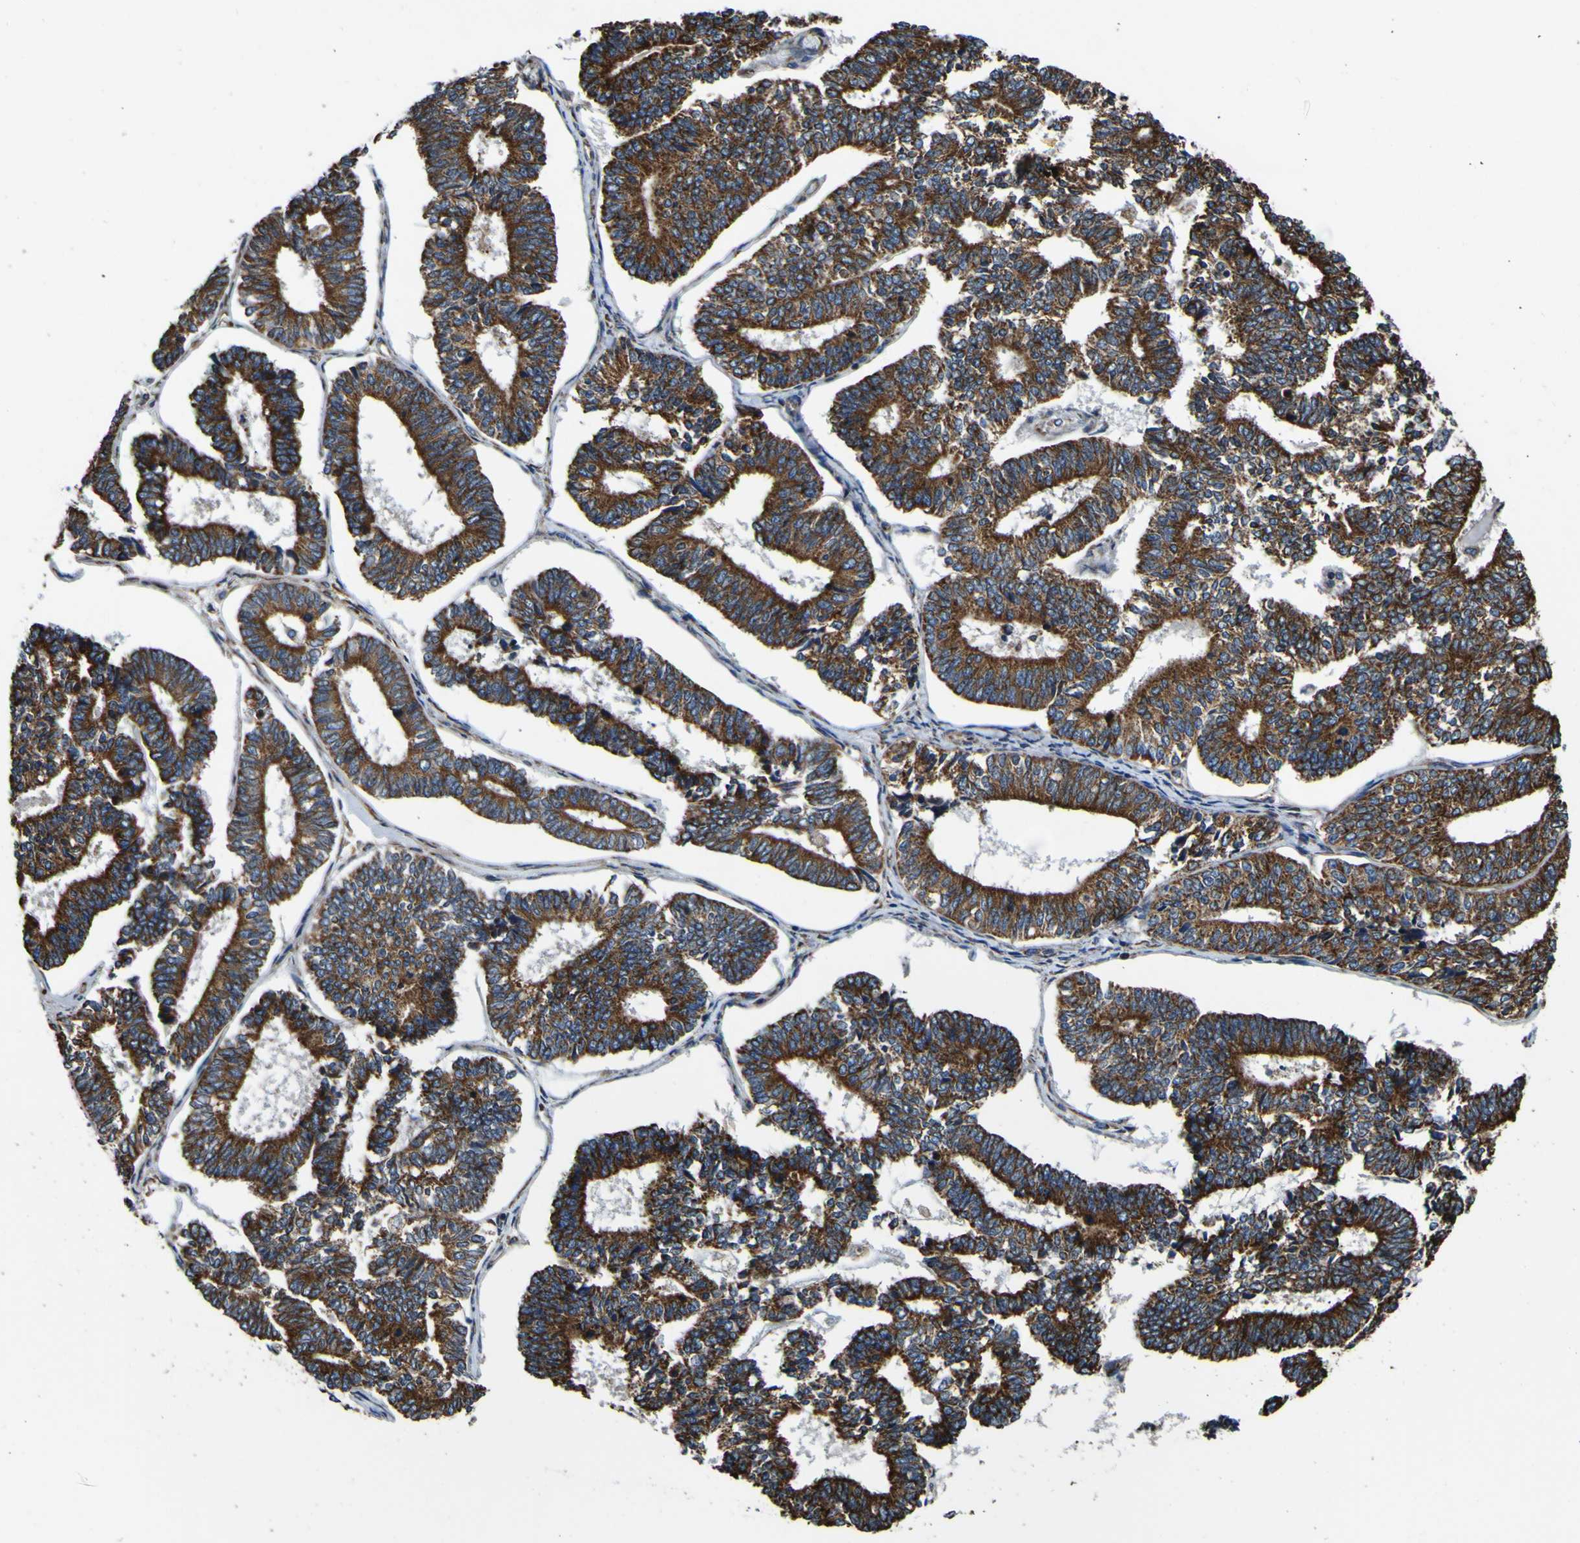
{"staining": {"intensity": "strong", "quantity": ">75%", "location": "cytoplasmic/membranous"}, "tissue": "endometrial cancer", "cell_type": "Tumor cells", "image_type": "cancer", "snomed": [{"axis": "morphology", "description": "Adenocarcinoma, NOS"}, {"axis": "topography", "description": "Endometrium"}], "caption": "High-power microscopy captured an IHC histopathology image of endometrial adenocarcinoma, revealing strong cytoplasmic/membranous expression in about >75% of tumor cells.", "gene": "INPP5A", "patient": {"sex": "female", "age": 70}}